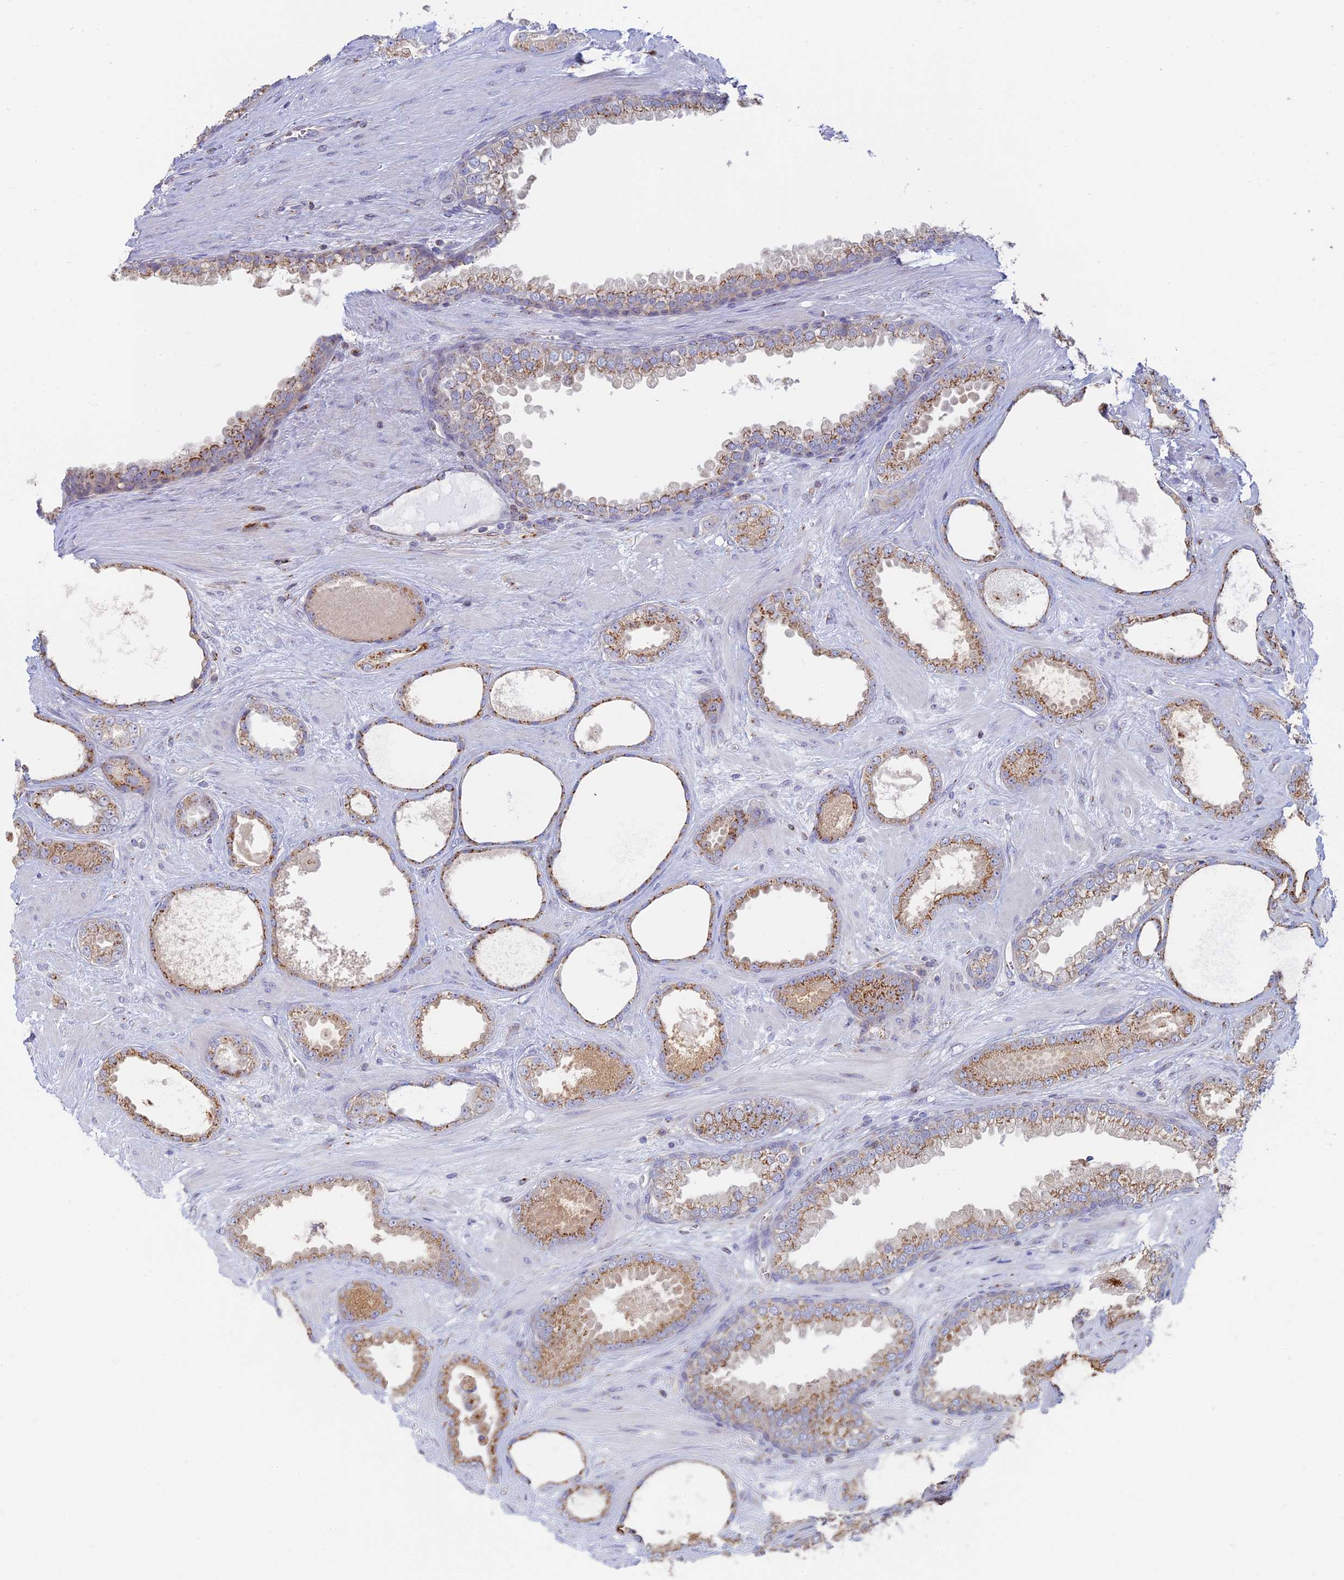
{"staining": {"intensity": "moderate", "quantity": ">75%", "location": "cytoplasmic/membranous"}, "tissue": "prostate cancer", "cell_type": "Tumor cells", "image_type": "cancer", "snomed": [{"axis": "morphology", "description": "Adenocarcinoma, Low grade"}, {"axis": "topography", "description": "Prostate"}], "caption": "Immunohistochemistry staining of prostate cancer, which exhibits medium levels of moderate cytoplasmic/membranous staining in approximately >75% of tumor cells indicating moderate cytoplasmic/membranous protein expression. The staining was performed using DAB (brown) for protein detection and nuclei were counterstained in hematoxylin (blue).", "gene": "HS2ST1", "patient": {"sex": "male", "age": 57}}